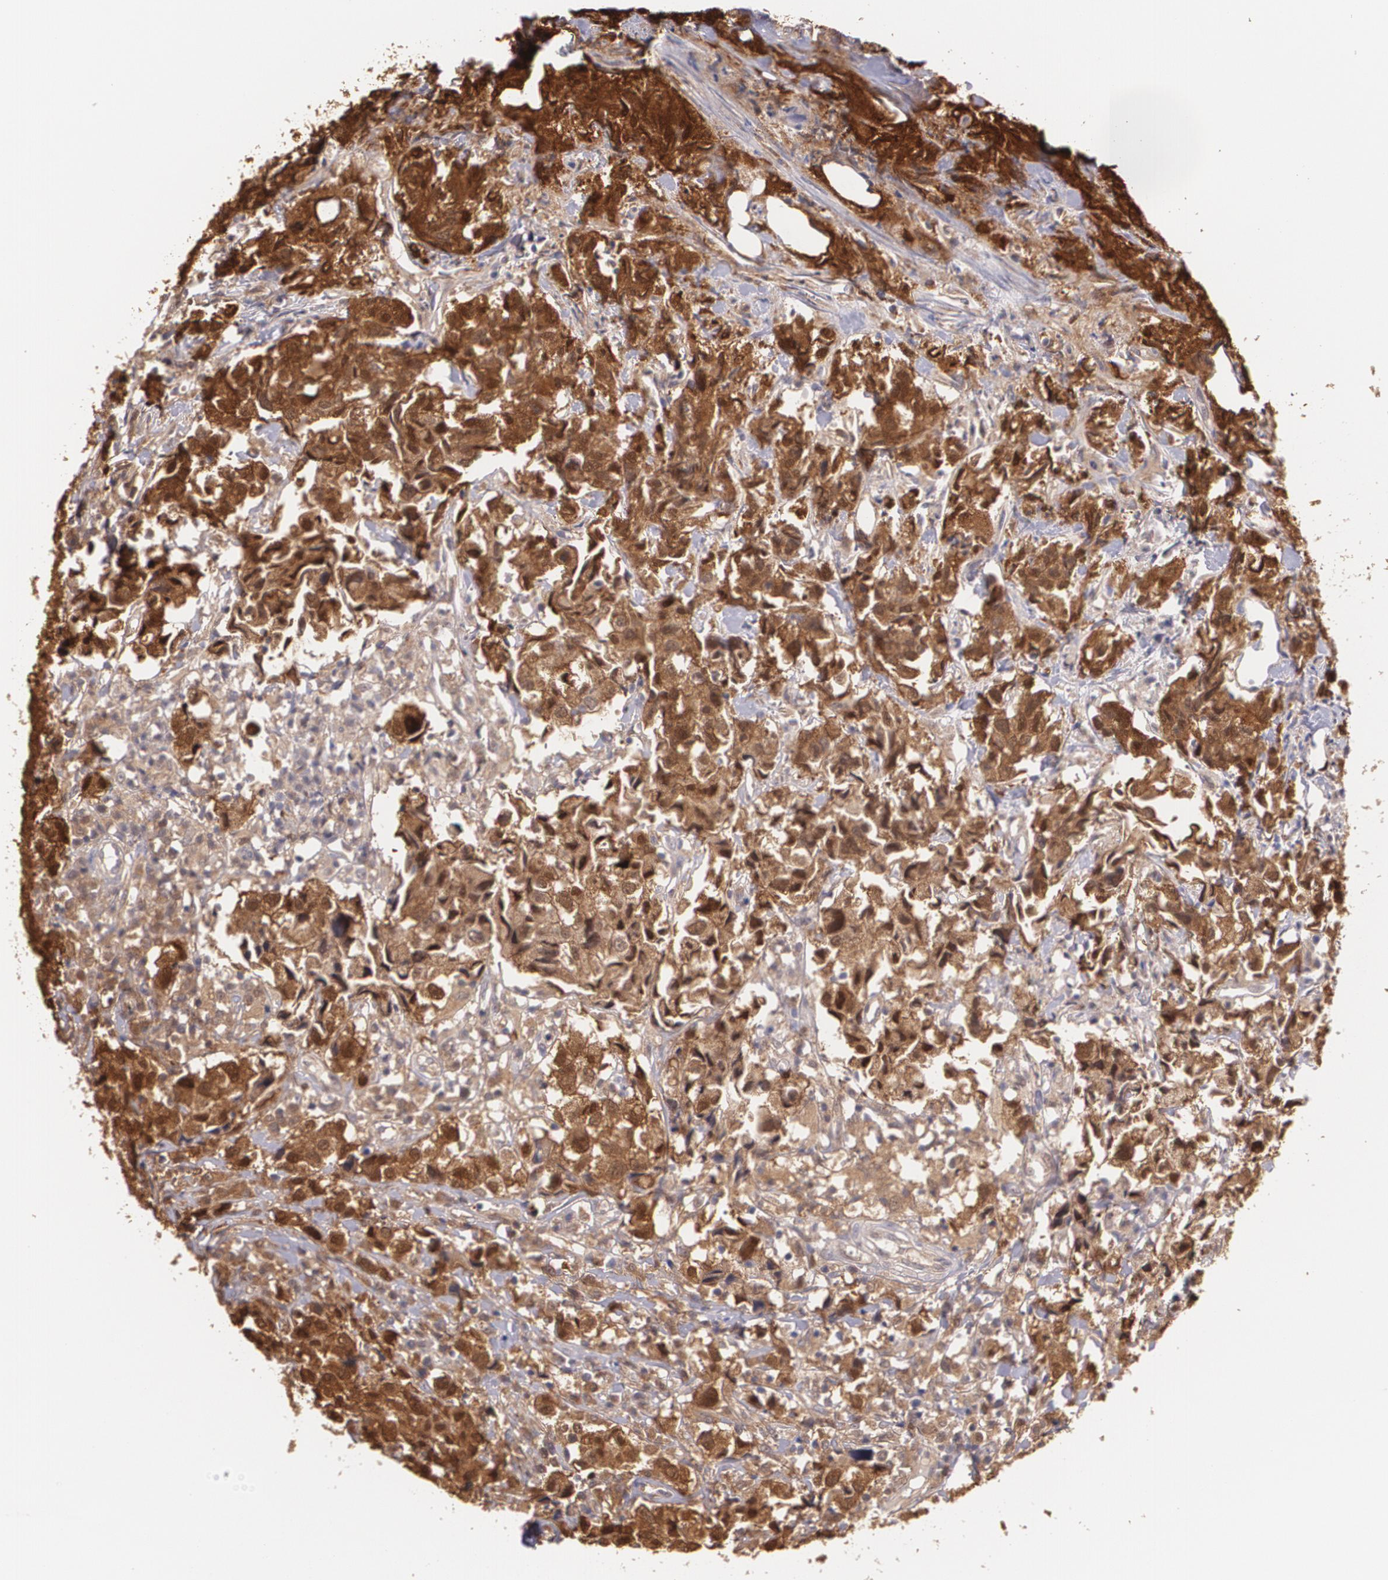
{"staining": {"intensity": "strong", "quantity": ">75%", "location": "cytoplasmic/membranous,nuclear"}, "tissue": "urothelial cancer", "cell_type": "Tumor cells", "image_type": "cancer", "snomed": [{"axis": "morphology", "description": "Urothelial carcinoma, High grade"}, {"axis": "topography", "description": "Urinary bladder"}], "caption": "Immunohistochemistry photomicrograph of human urothelial cancer stained for a protein (brown), which demonstrates high levels of strong cytoplasmic/membranous and nuclear staining in about >75% of tumor cells.", "gene": "HSPH1", "patient": {"sex": "female", "age": 75}}